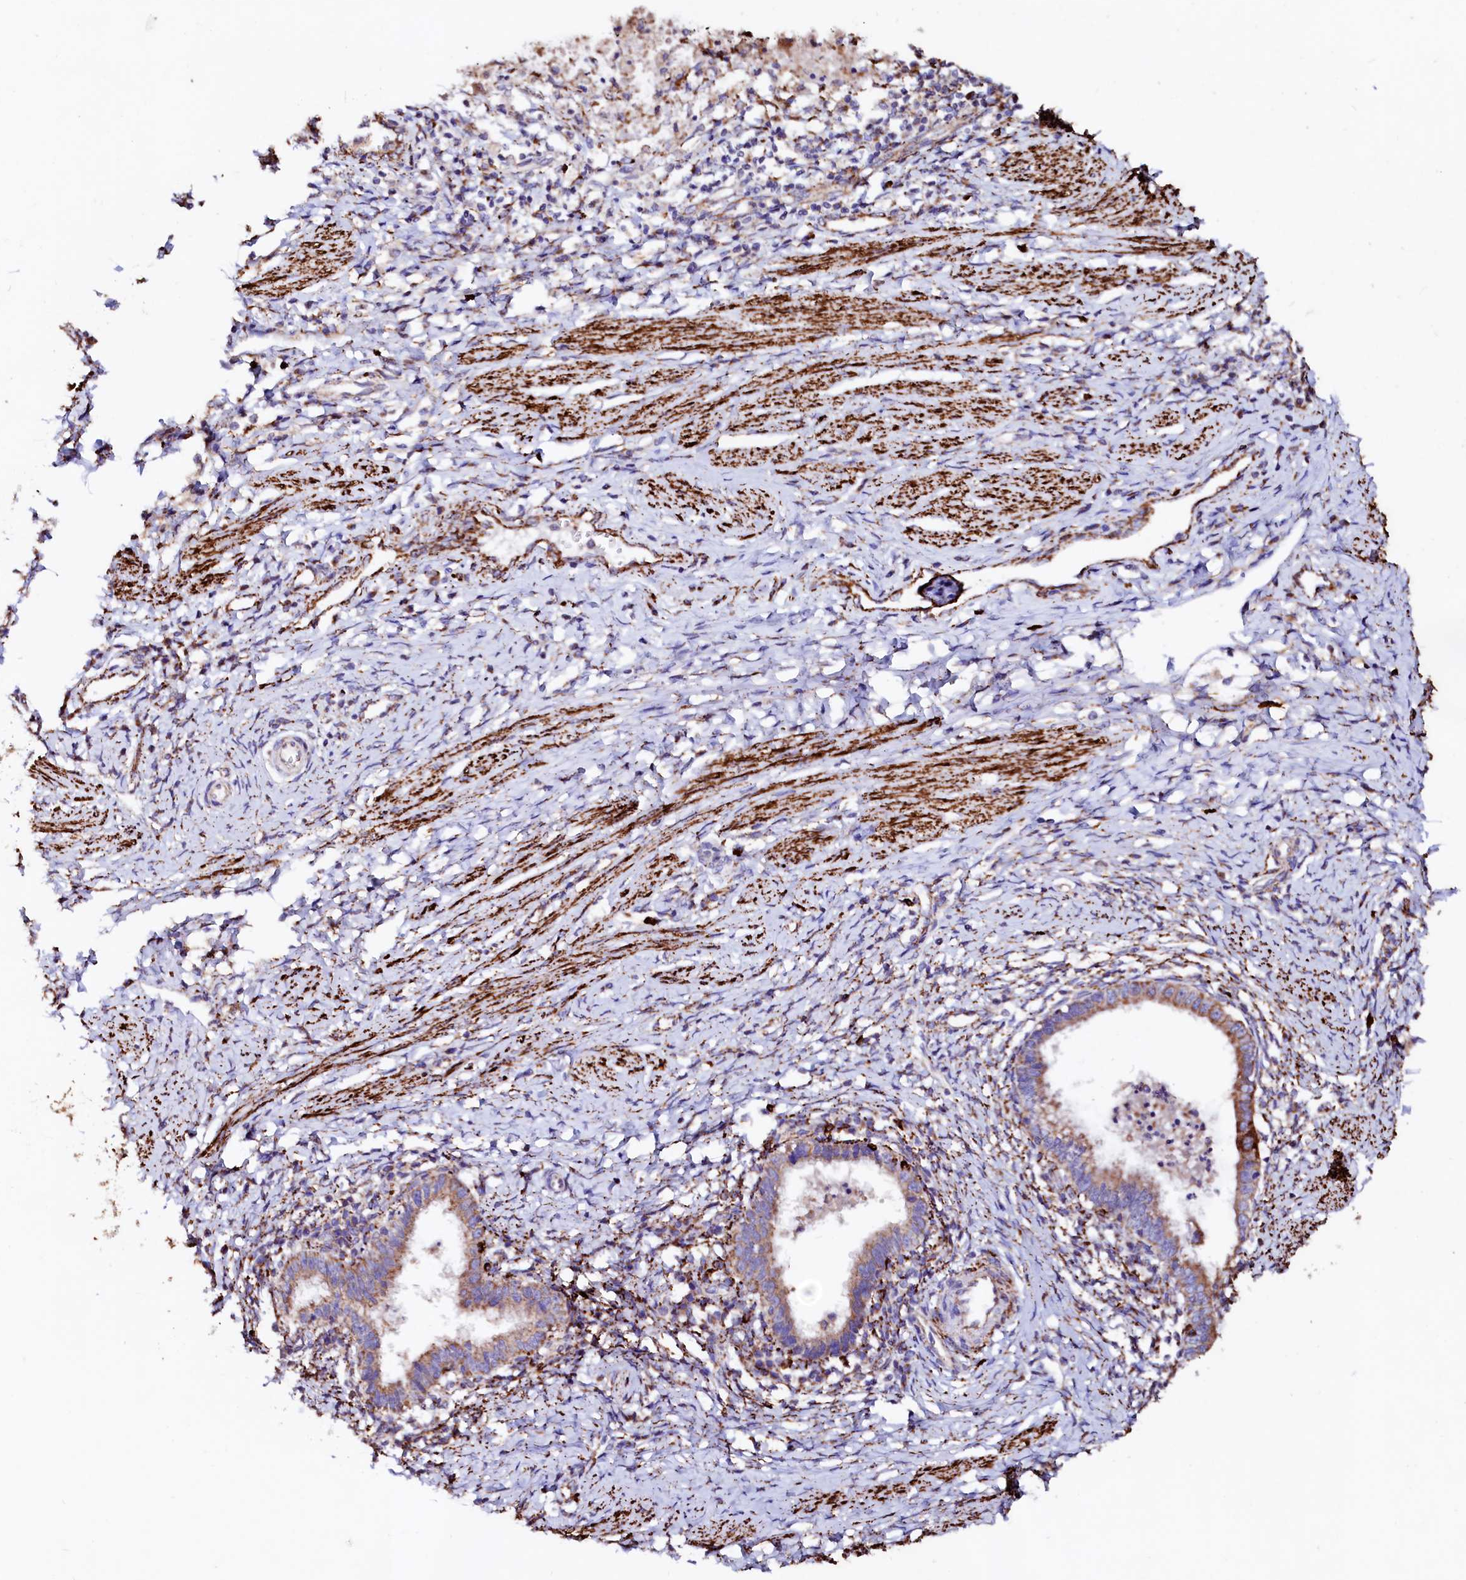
{"staining": {"intensity": "moderate", "quantity": ">75%", "location": "cytoplasmic/membranous"}, "tissue": "cervical cancer", "cell_type": "Tumor cells", "image_type": "cancer", "snomed": [{"axis": "morphology", "description": "Adenocarcinoma, NOS"}, {"axis": "topography", "description": "Cervix"}], "caption": "The immunohistochemical stain shows moderate cytoplasmic/membranous staining in tumor cells of adenocarcinoma (cervical) tissue.", "gene": "MAOB", "patient": {"sex": "female", "age": 36}}